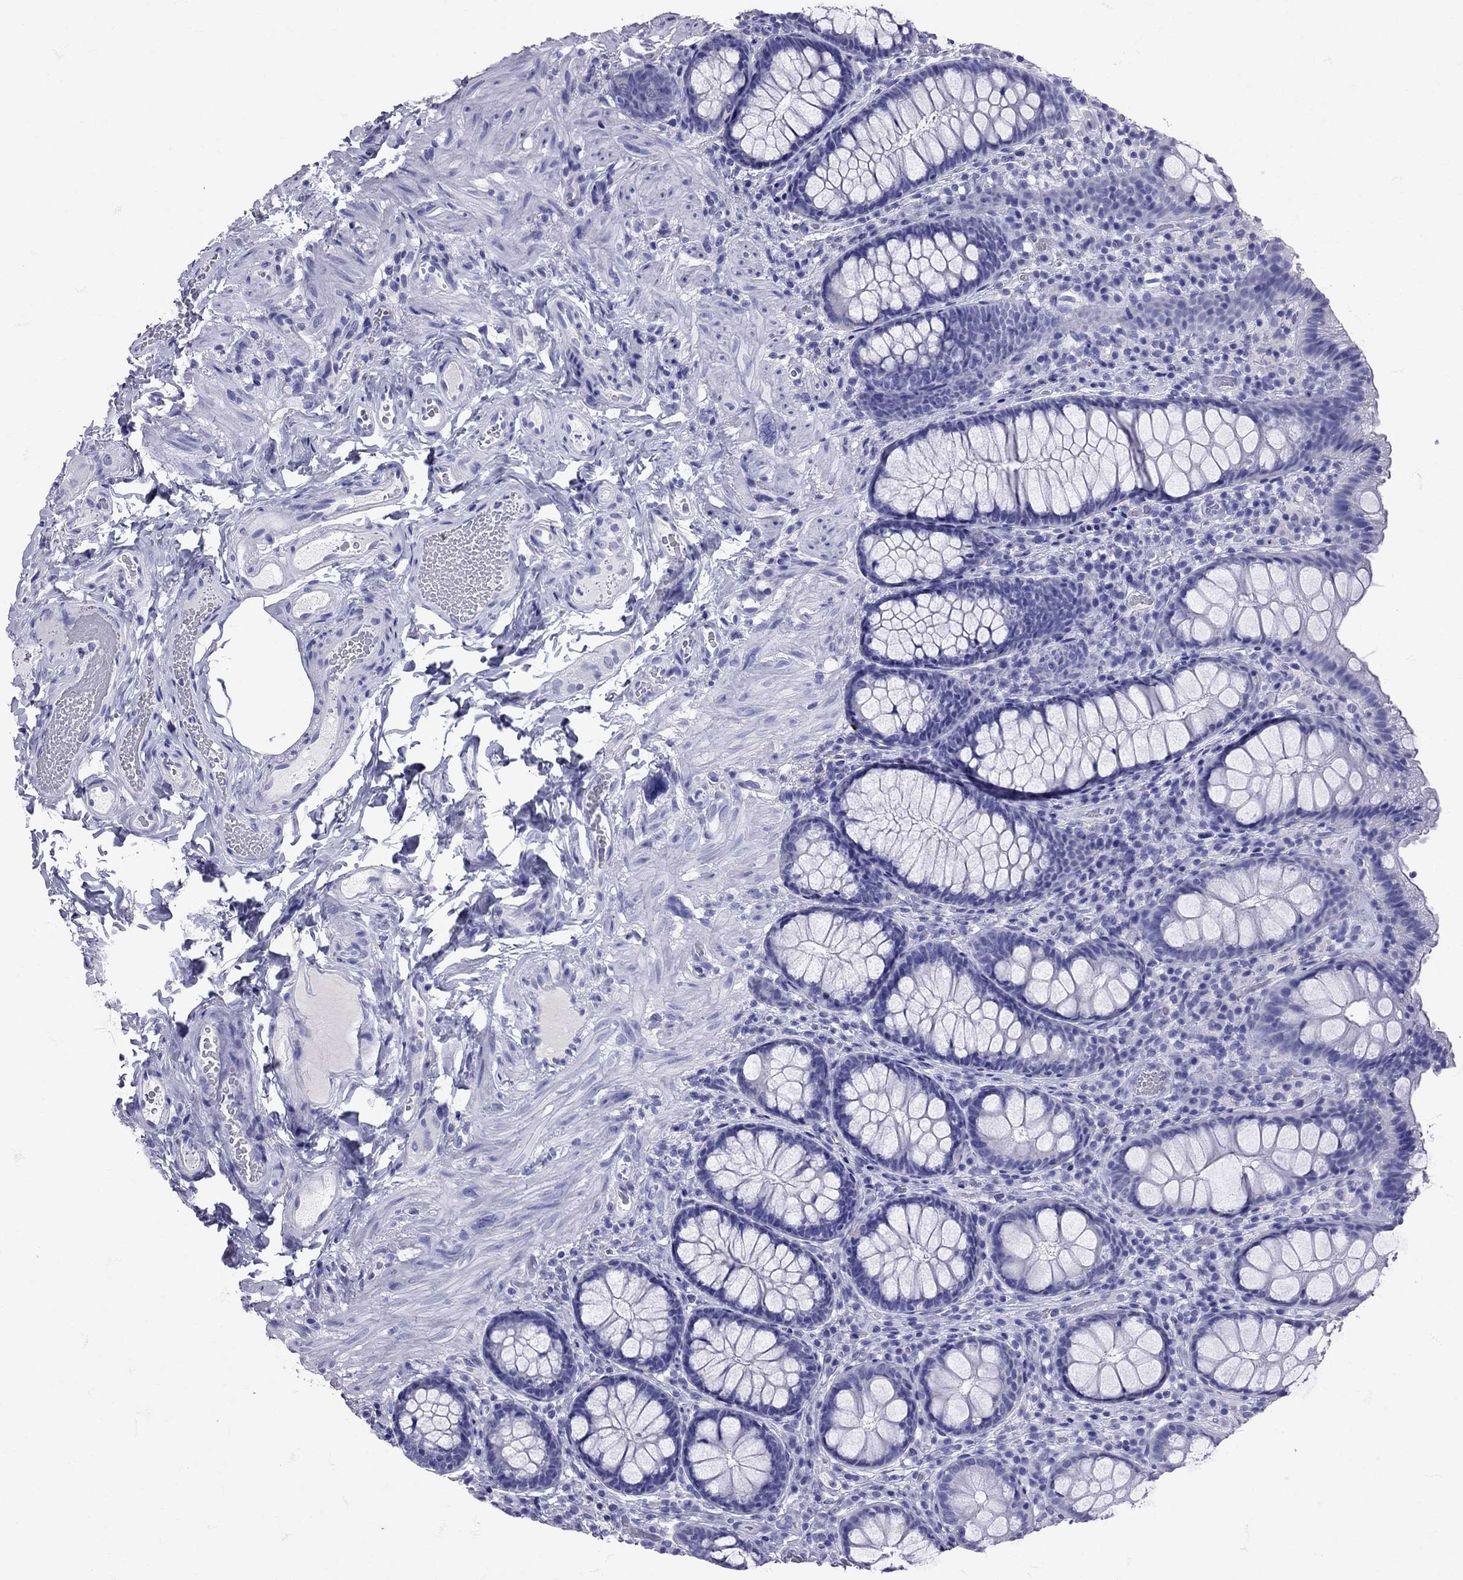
{"staining": {"intensity": "negative", "quantity": "none", "location": "none"}, "tissue": "colon", "cell_type": "Endothelial cells", "image_type": "normal", "snomed": [{"axis": "morphology", "description": "Normal tissue, NOS"}, {"axis": "topography", "description": "Colon"}], "caption": "DAB immunohistochemical staining of unremarkable human colon reveals no significant staining in endothelial cells.", "gene": "AVP", "patient": {"sex": "female", "age": 86}}